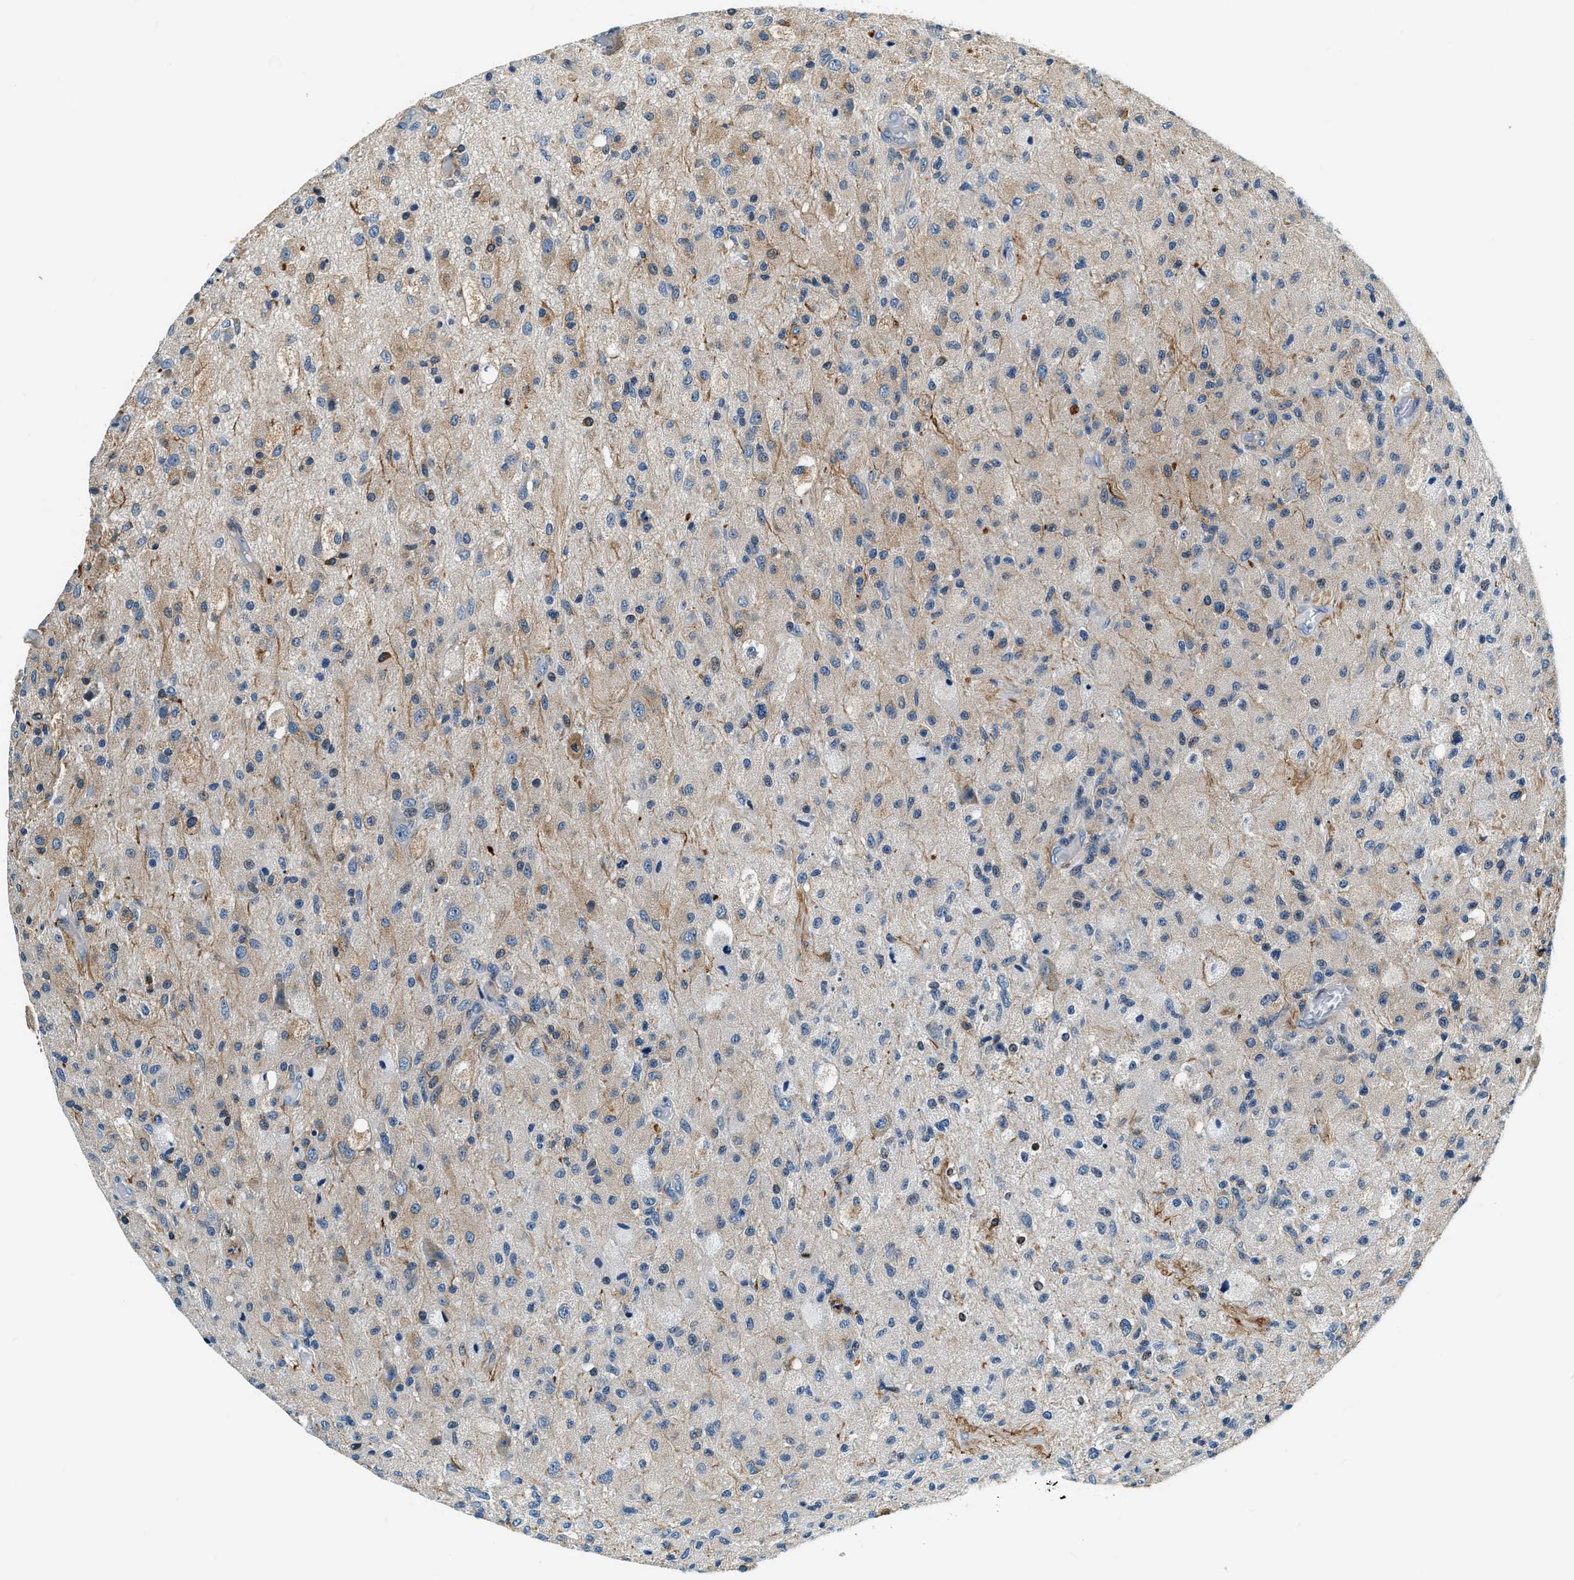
{"staining": {"intensity": "weak", "quantity": "<25%", "location": "cytoplasmic/membranous"}, "tissue": "glioma", "cell_type": "Tumor cells", "image_type": "cancer", "snomed": [{"axis": "morphology", "description": "Normal tissue, NOS"}, {"axis": "morphology", "description": "Glioma, malignant, High grade"}, {"axis": "topography", "description": "Cerebral cortex"}], "caption": "Tumor cells show no significant expression in glioma. (IHC, brightfield microscopy, high magnification).", "gene": "C2orf66", "patient": {"sex": "male", "age": 77}}